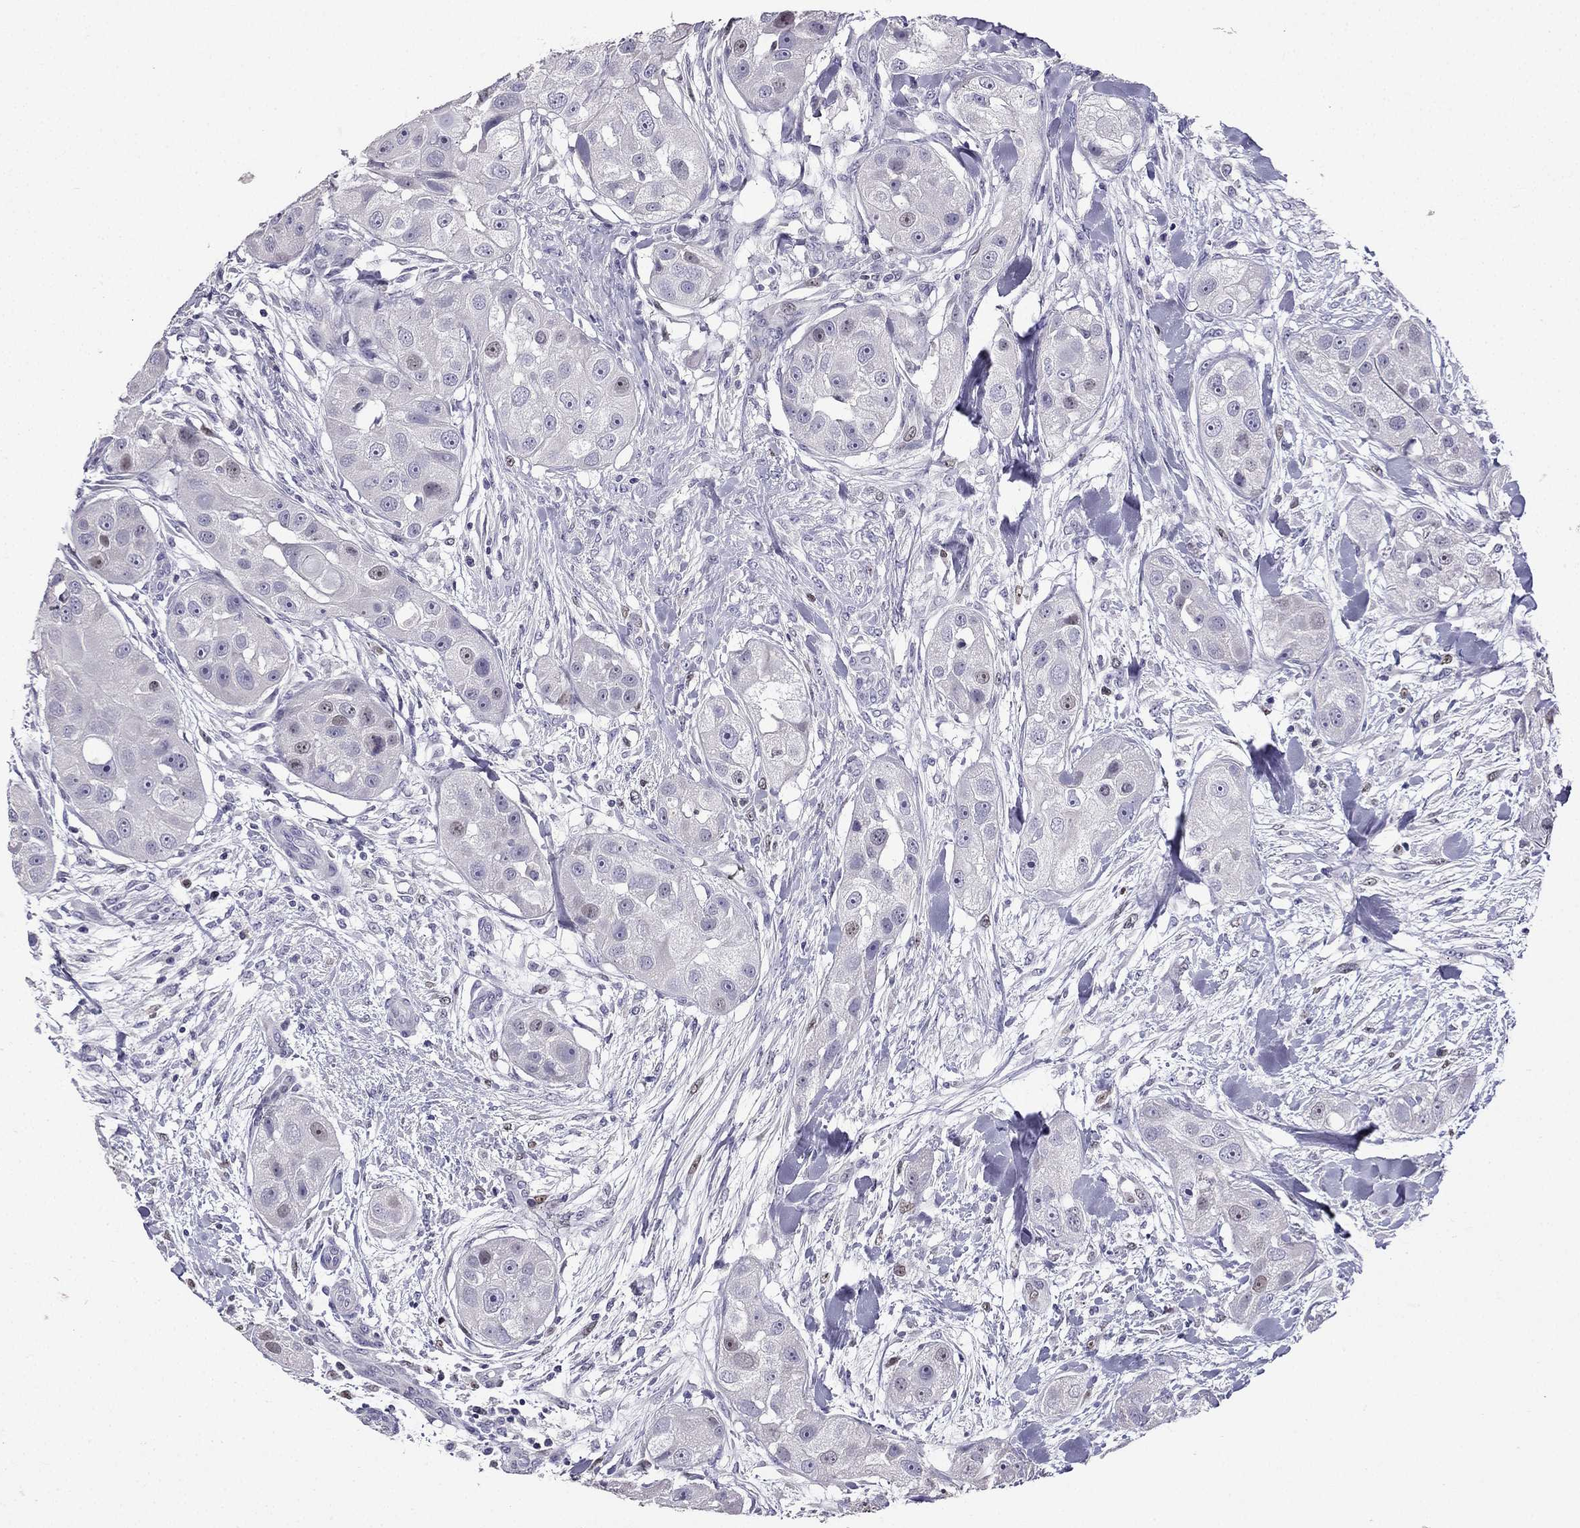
{"staining": {"intensity": "weak", "quantity": "<25%", "location": "nuclear"}, "tissue": "head and neck cancer", "cell_type": "Tumor cells", "image_type": "cancer", "snomed": [{"axis": "morphology", "description": "Squamous cell carcinoma, NOS"}, {"axis": "topography", "description": "Head-Neck"}], "caption": "Head and neck squamous cell carcinoma was stained to show a protein in brown. There is no significant positivity in tumor cells. (Stains: DAB immunohistochemistry (IHC) with hematoxylin counter stain, Microscopy: brightfield microscopy at high magnification).", "gene": "UHRF1", "patient": {"sex": "male", "age": 51}}